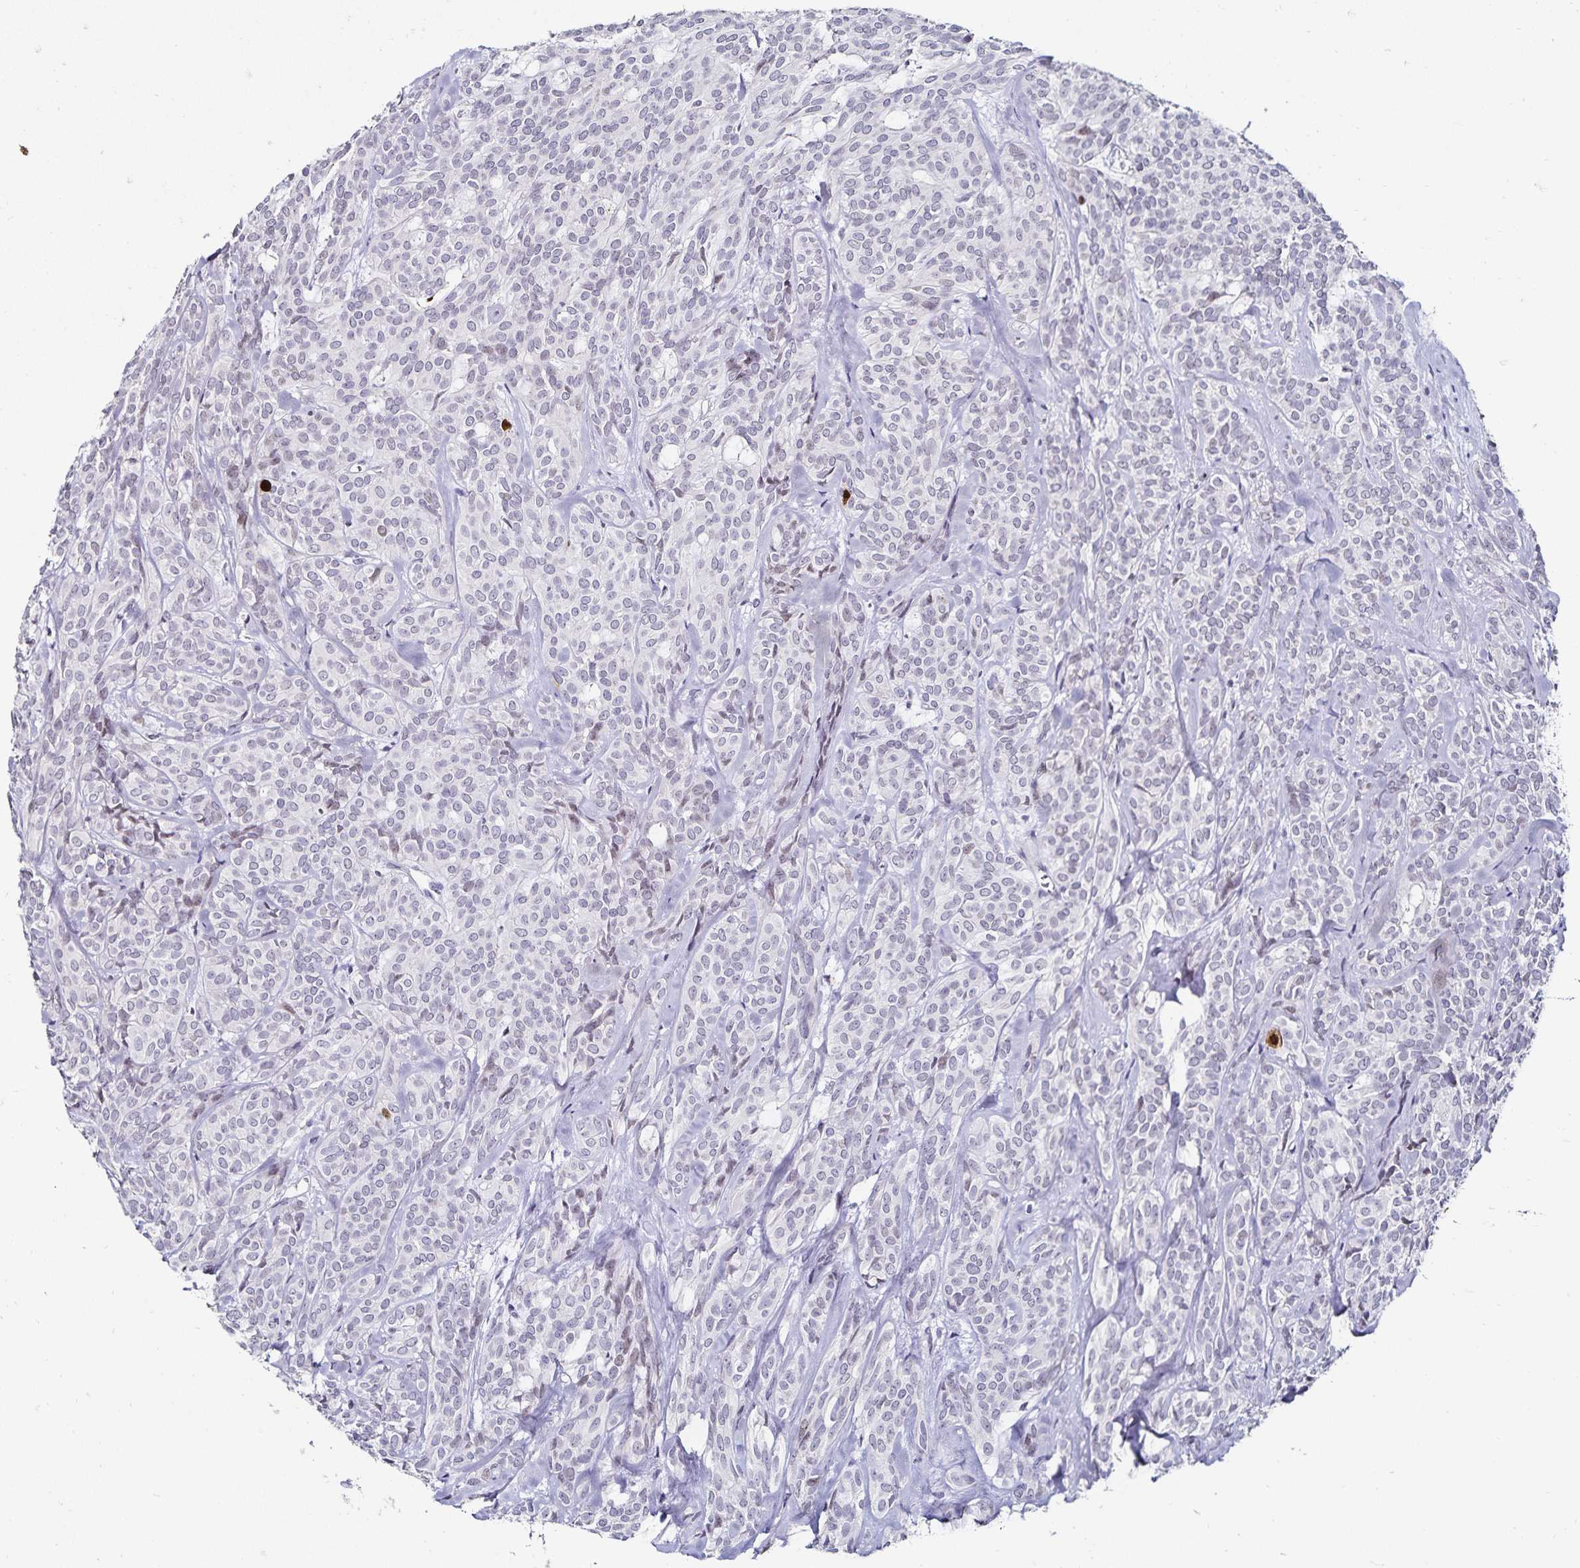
{"staining": {"intensity": "negative", "quantity": "none", "location": "none"}, "tissue": "head and neck cancer", "cell_type": "Tumor cells", "image_type": "cancer", "snomed": [{"axis": "morphology", "description": "Adenocarcinoma, NOS"}, {"axis": "topography", "description": "Head-Neck"}], "caption": "There is no significant positivity in tumor cells of head and neck adenocarcinoma.", "gene": "ANLN", "patient": {"sex": "female", "age": 57}}